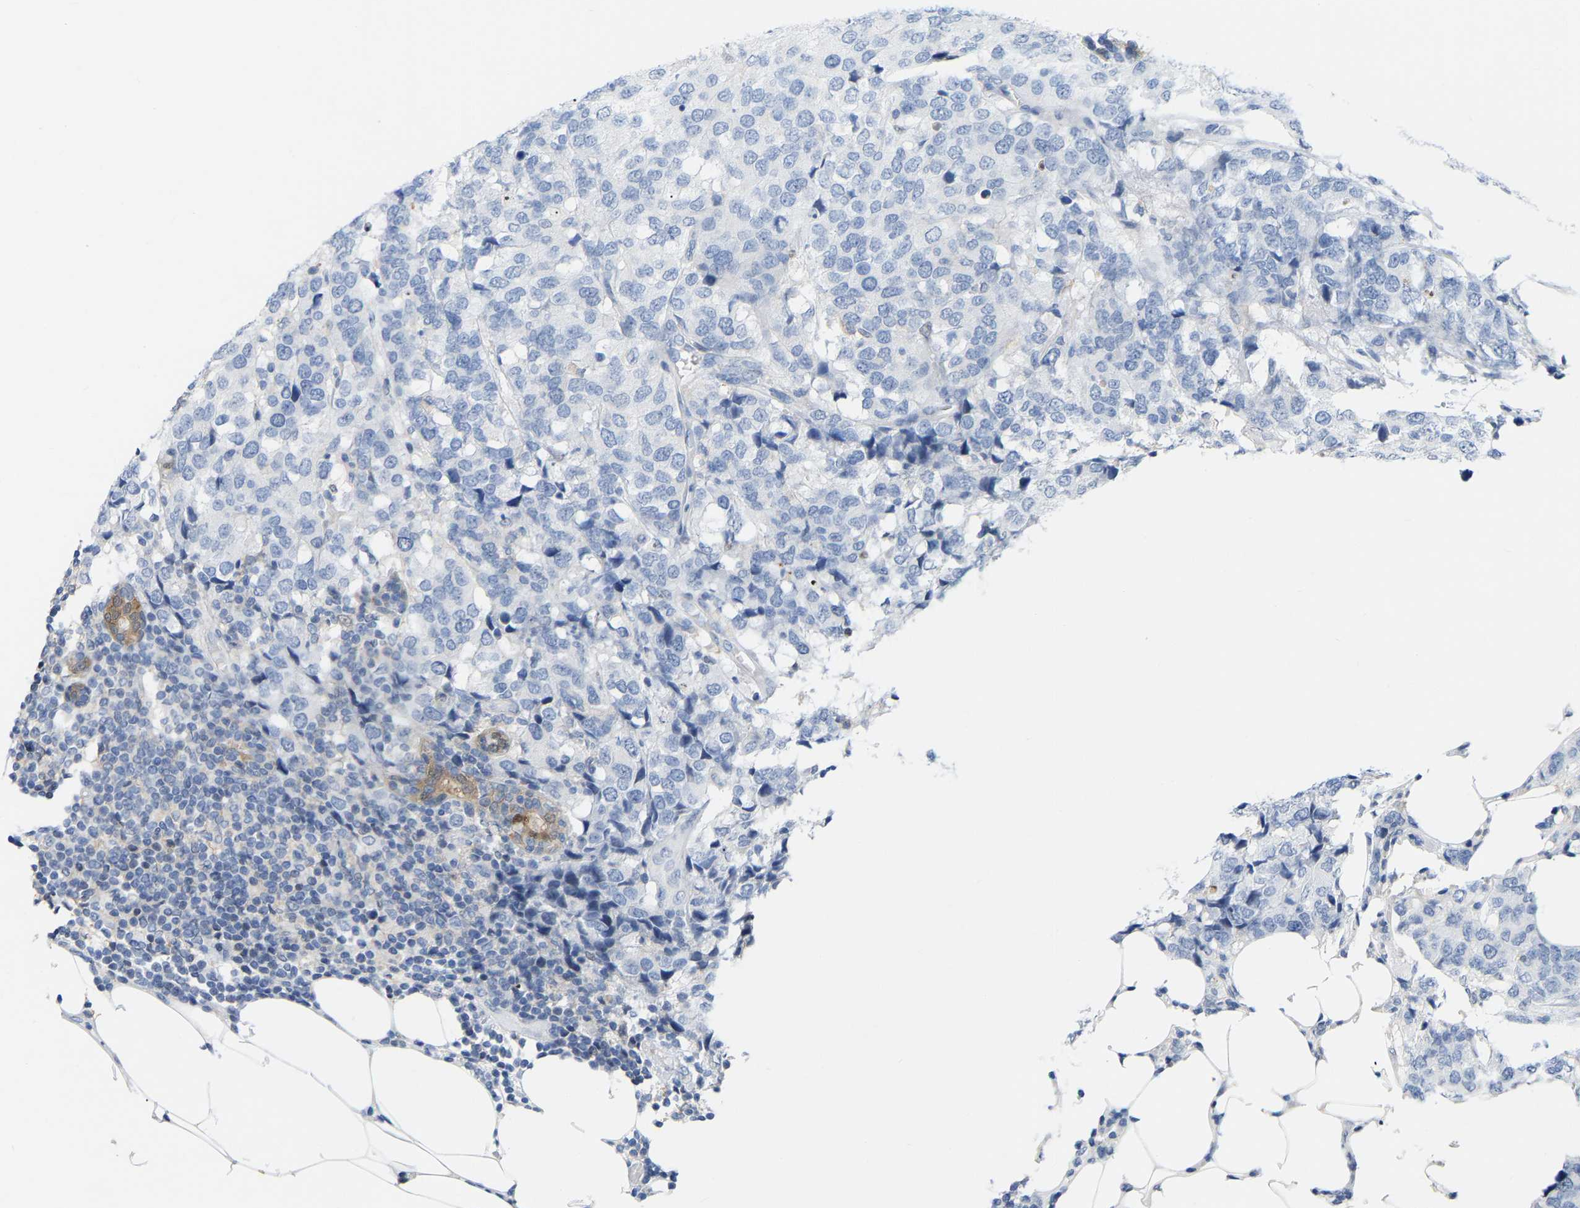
{"staining": {"intensity": "negative", "quantity": "none", "location": "none"}, "tissue": "breast cancer", "cell_type": "Tumor cells", "image_type": "cancer", "snomed": [{"axis": "morphology", "description": "Lobular carcinoma"}, {"axis": "topography", "description": "Breast"}], "caption": "Breast cancer stained for a protein using immunohistochemistry (IHC) displays no positivity tumor cells.", "gene": "ABTB2", "patient": {"sex": "female", "age": 59}}